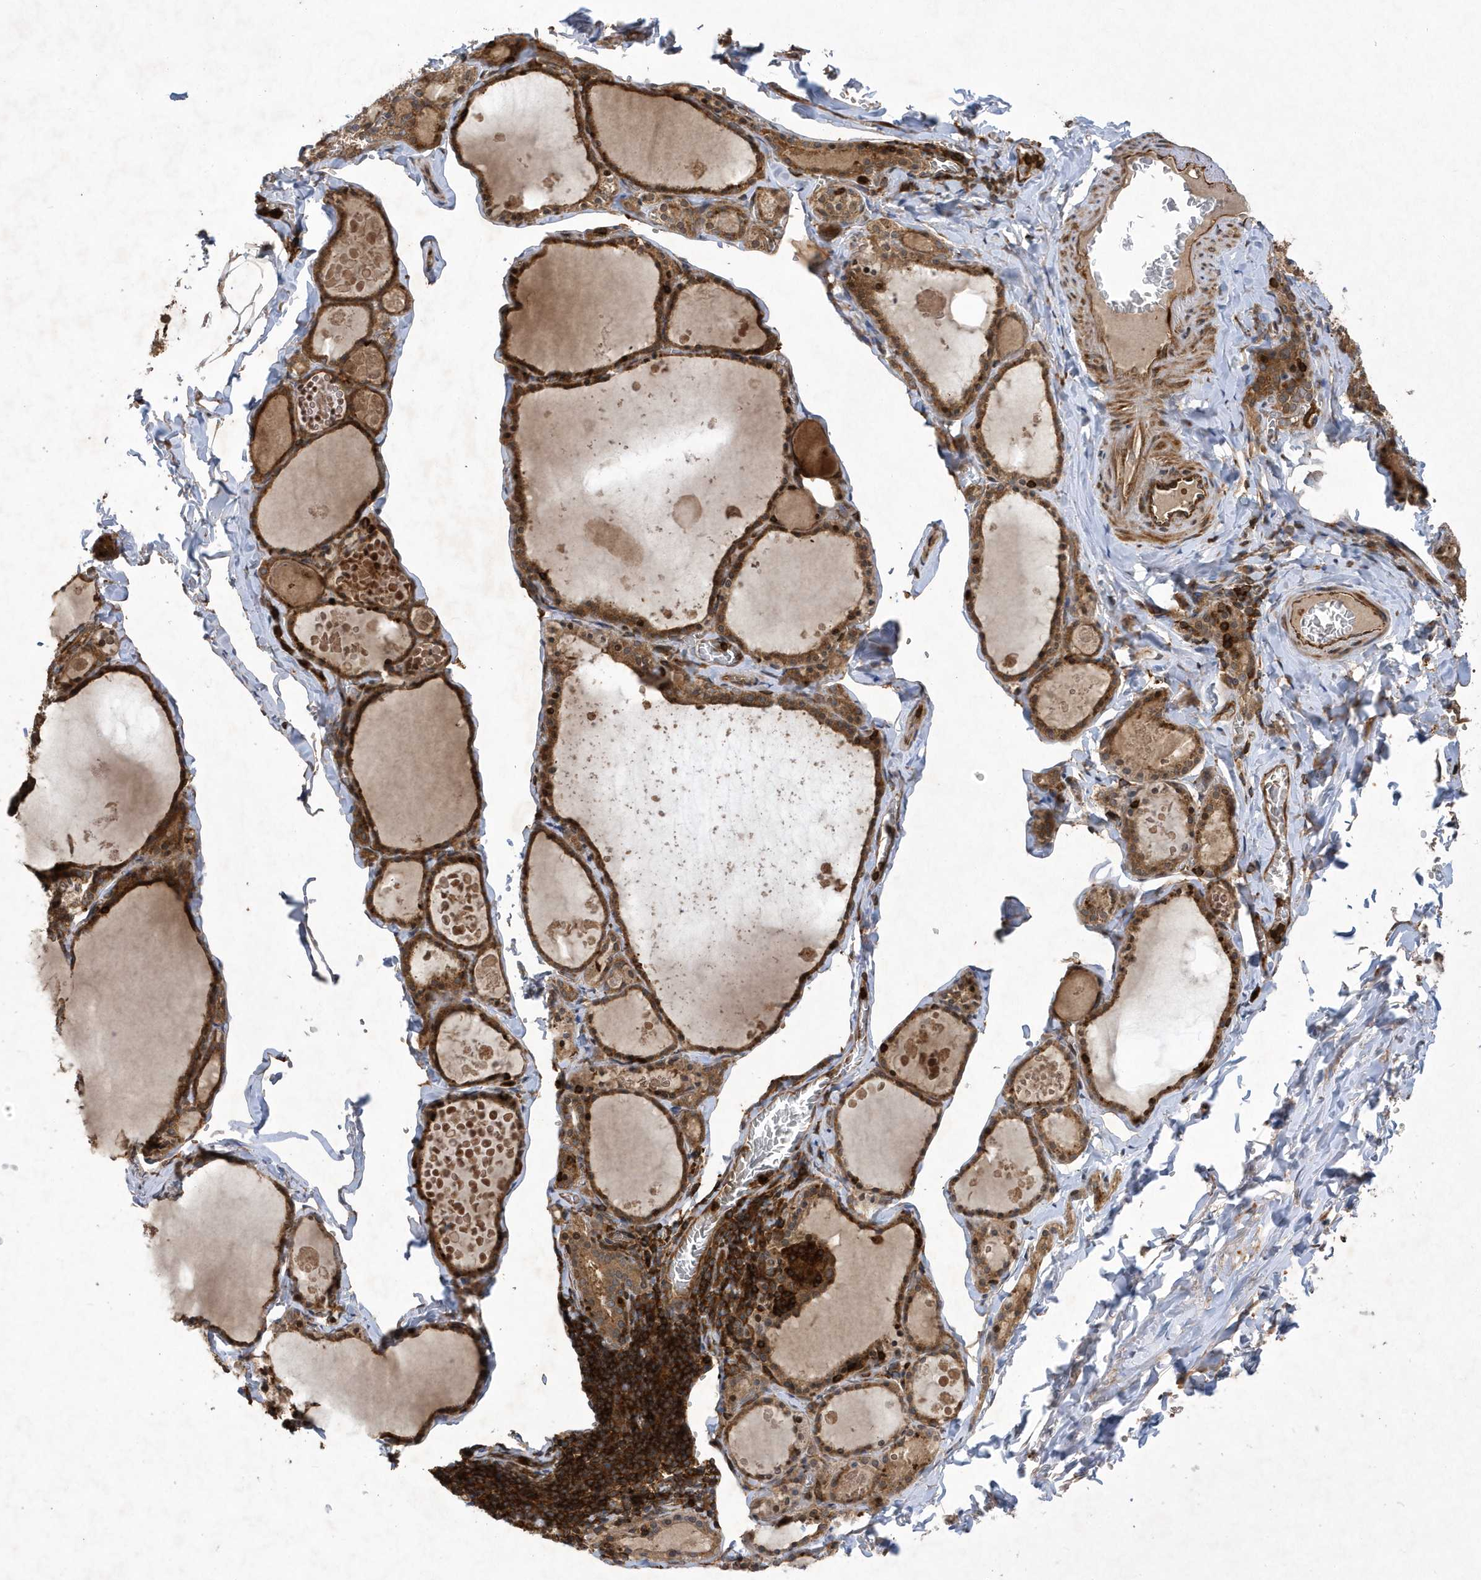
{"staining": {"intensity": "strong", "quantity": ">75%", "location": "cytoplasmic/membranous"}, "tissue": "thyroid gland", "cell_type": "Glandular cells", "image_type": "normal", "snomed": [{"axis": "morphology", "description": "Normal tissue, NOS"}, {"axis": "topography", "description": "Thyroid gland"}], "caption": "High-magnification brightfield microscopy of normal thyroid gland stained with DAB (3,3'-diaminobenzidine) (brown) and counterstained with hematoxylin (blue). glandular cells exhibit strong cytoplasmic/membranous positivity is identified in about>75% of cells. Nuclei are stained in blue.", "gene": "LAPTM4A", "patient": {"sex": "male", "age": 56}}